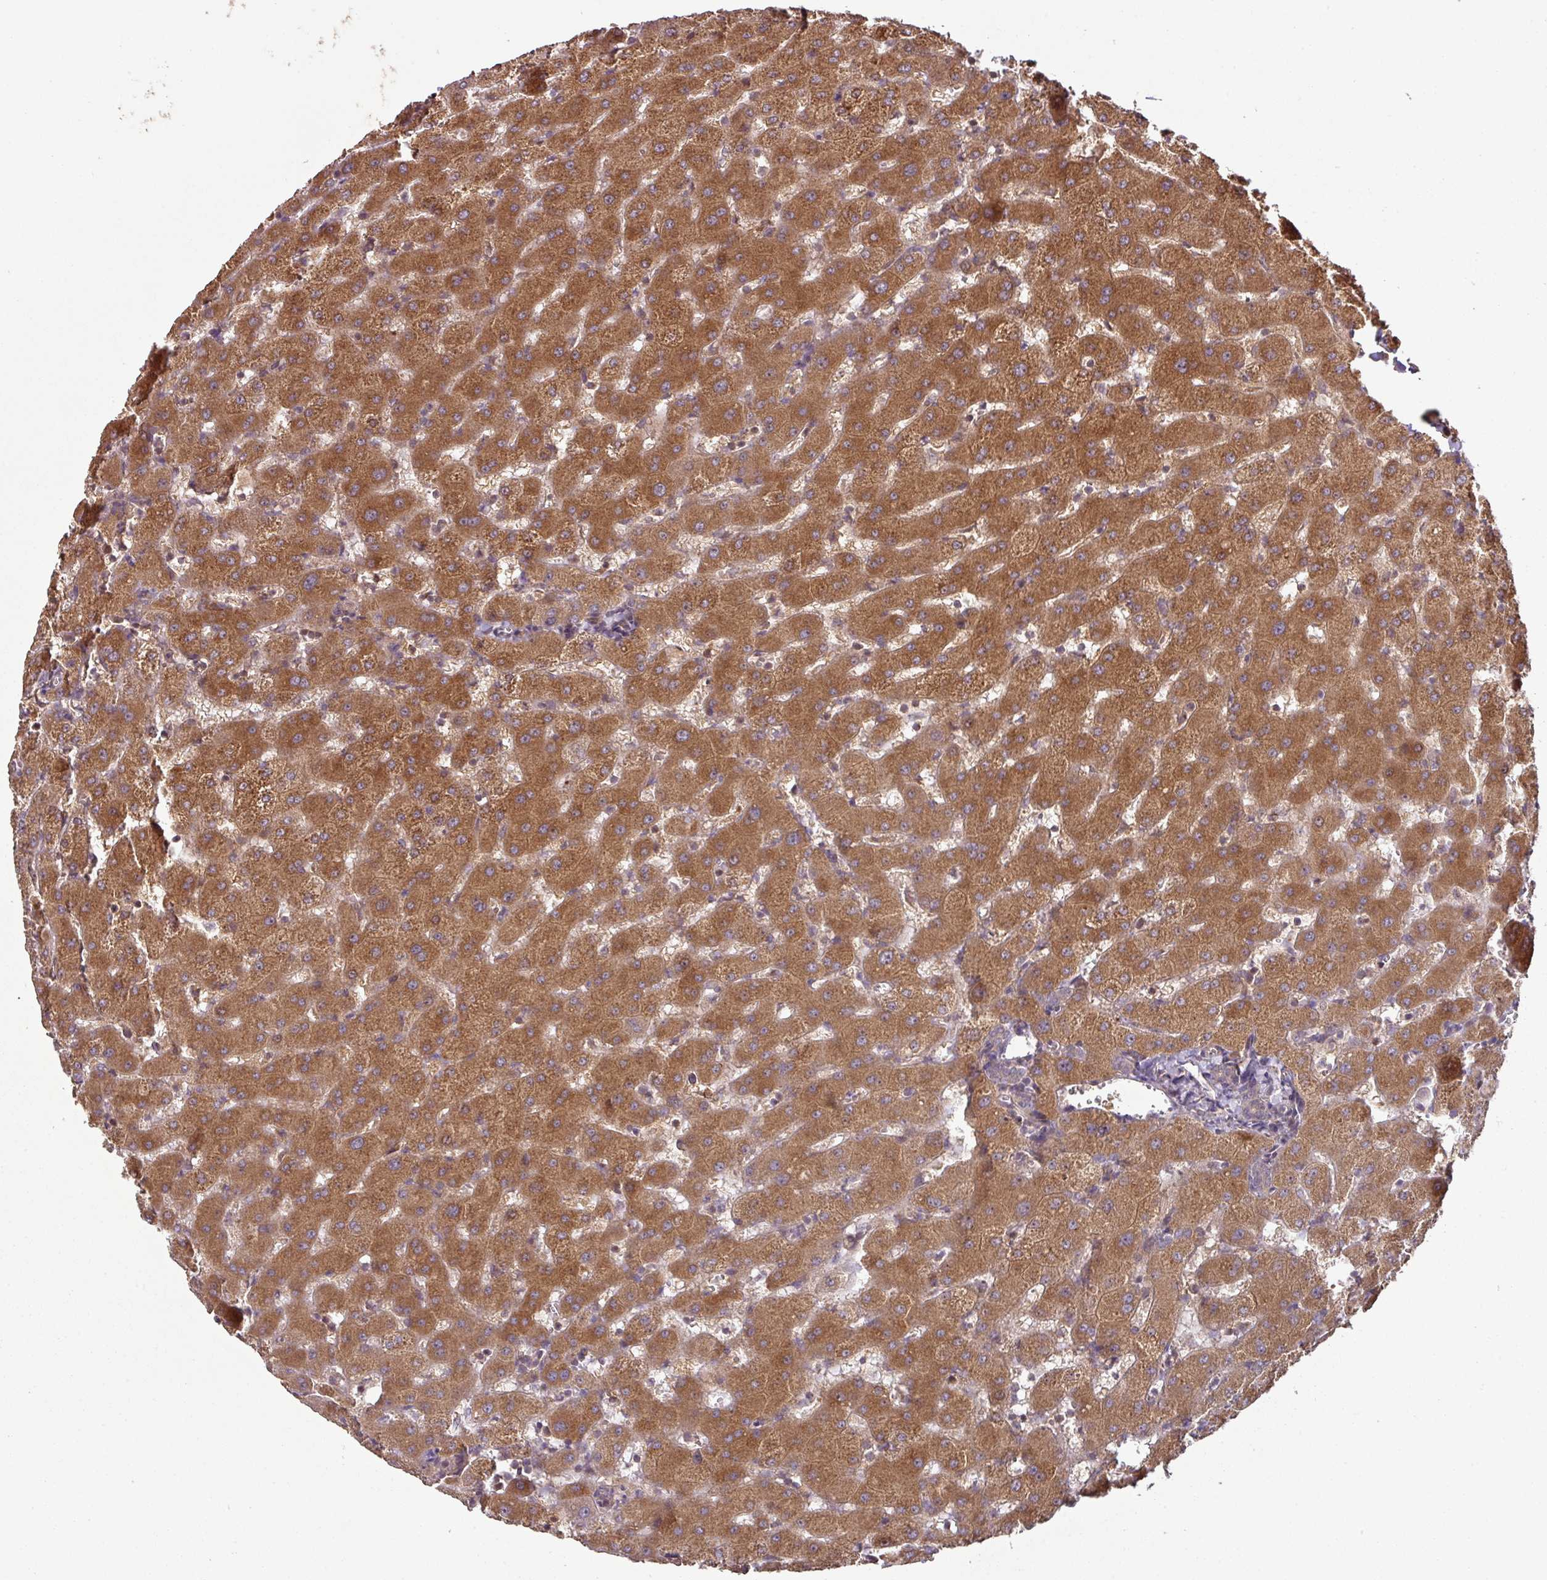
{"staining": {"intensity": "weak", "quantity": "25%-75%", "location": "cytoplasmic/membranous"}, "tissue": "liver", "cell_type": "Cholangiocytes", "image_type": "normal", "snomed": [{"axis": "morphology", "description": "Normal tissue, NOS"}, {"axis": "topography", "description": "Liver"}], "caption": "Cholangiocytes show low levels of weak cytoplasmic/membranous positivity in about 25%-75% of cells in benign human liver. The staining is performed using DAB (3,3'-diaminobenzidine) brown chromogen to label protein expression. The nuclei are counter-stained blue using hematoxylin.", "gene": "MRRF", "patient": {"sex": "female", "age": 63}}